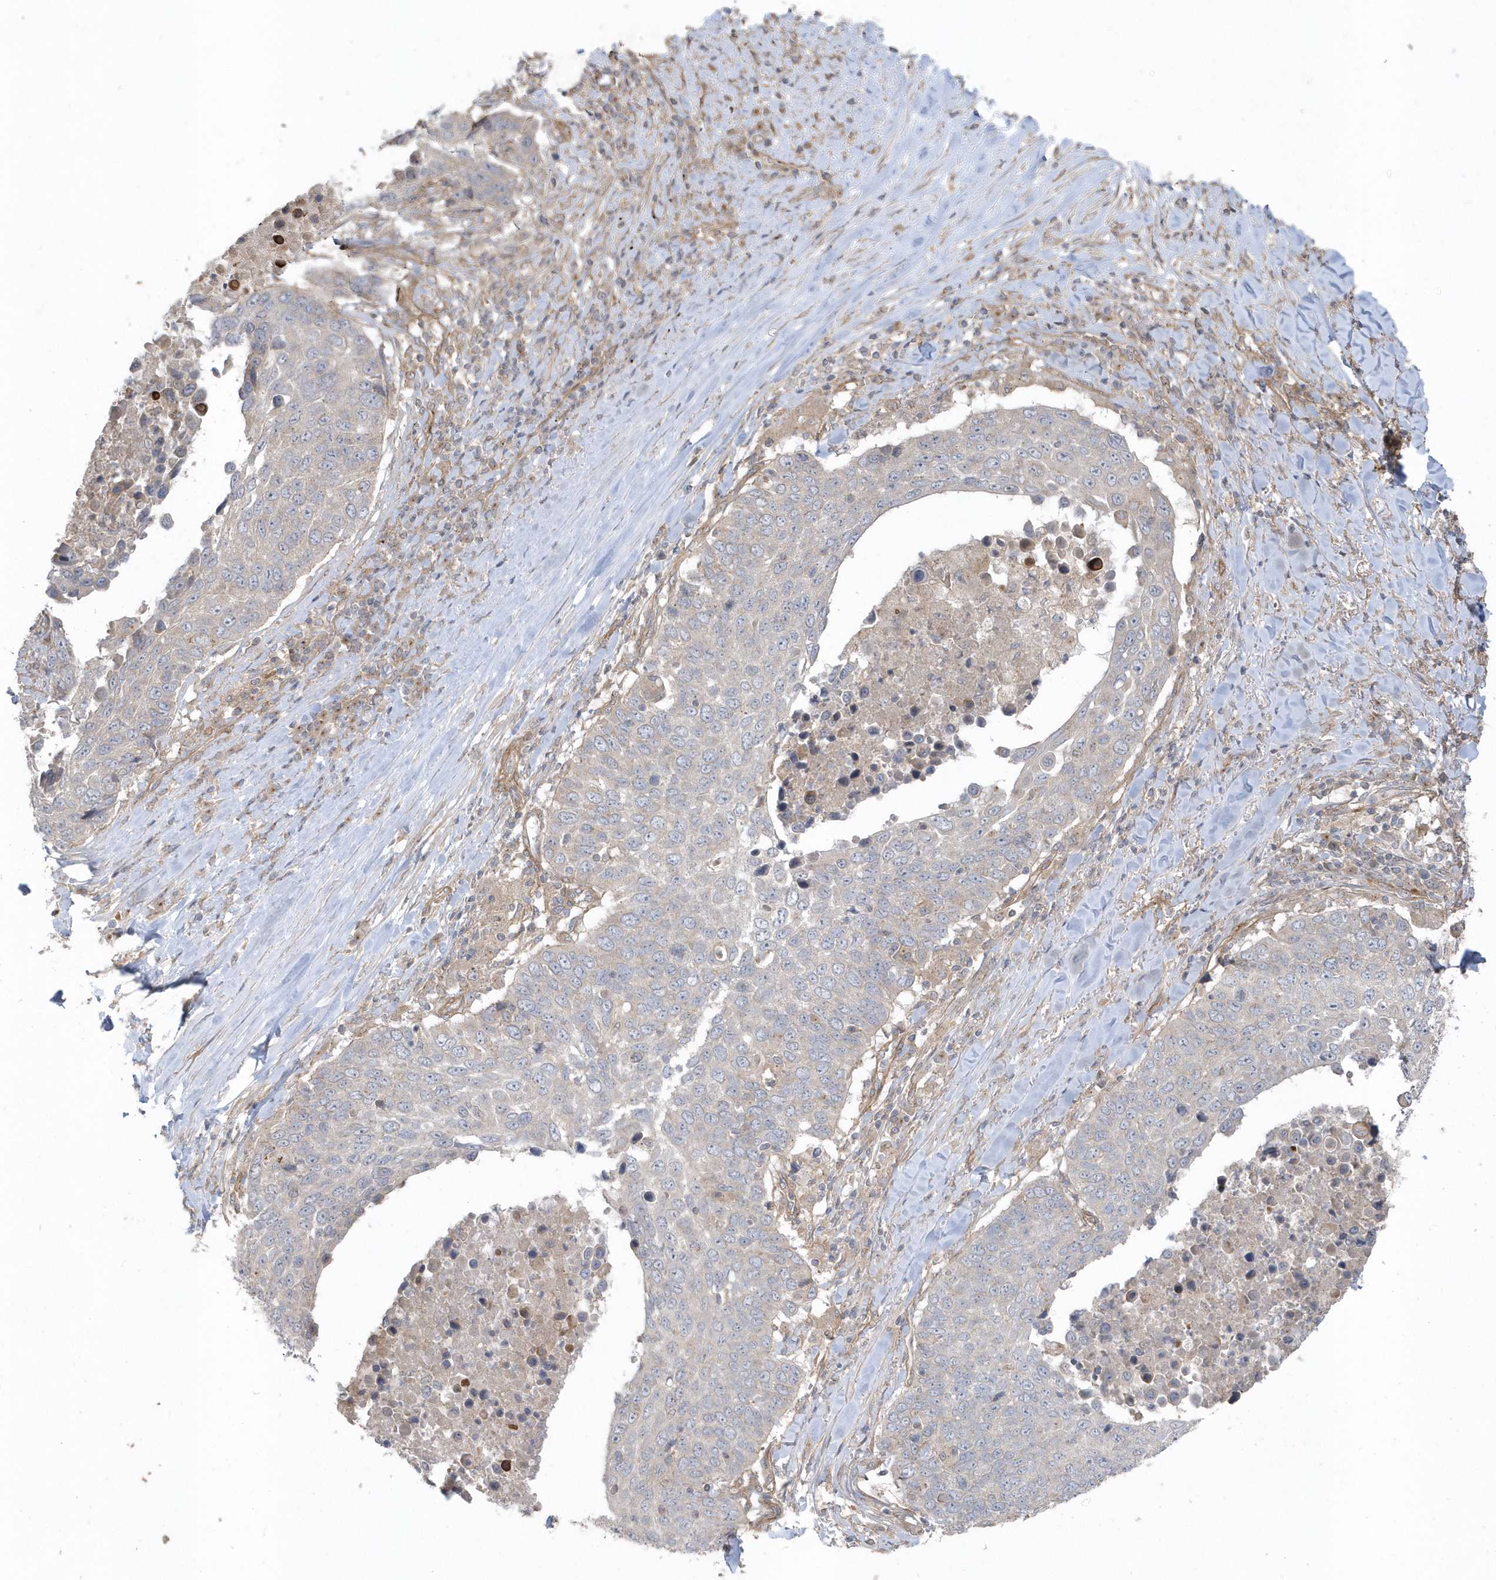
{"staining": {"intensity": "negative", "quantity": "none", "location": "none"}, "tissue": "lung cancer", "cell_type": "Tumor cells", "image_type": "cancer", "snomed": [{"axis": "morphology", "description": "Squamous cell carcinoma, NOS"}, {"axis": "topography", "description": "Lung"}], "caption": "High magnification brightfield microscopy of lung cancer stained with DAB (brown) and counterstained with hematoxylin (blue): tumor cells show no significant staining. (Immunohistochemistry (ihc), brightfield microscopy, high magnification).", "gene": "ACTR1A", "patient": {"sex": "male", "age": 66}}